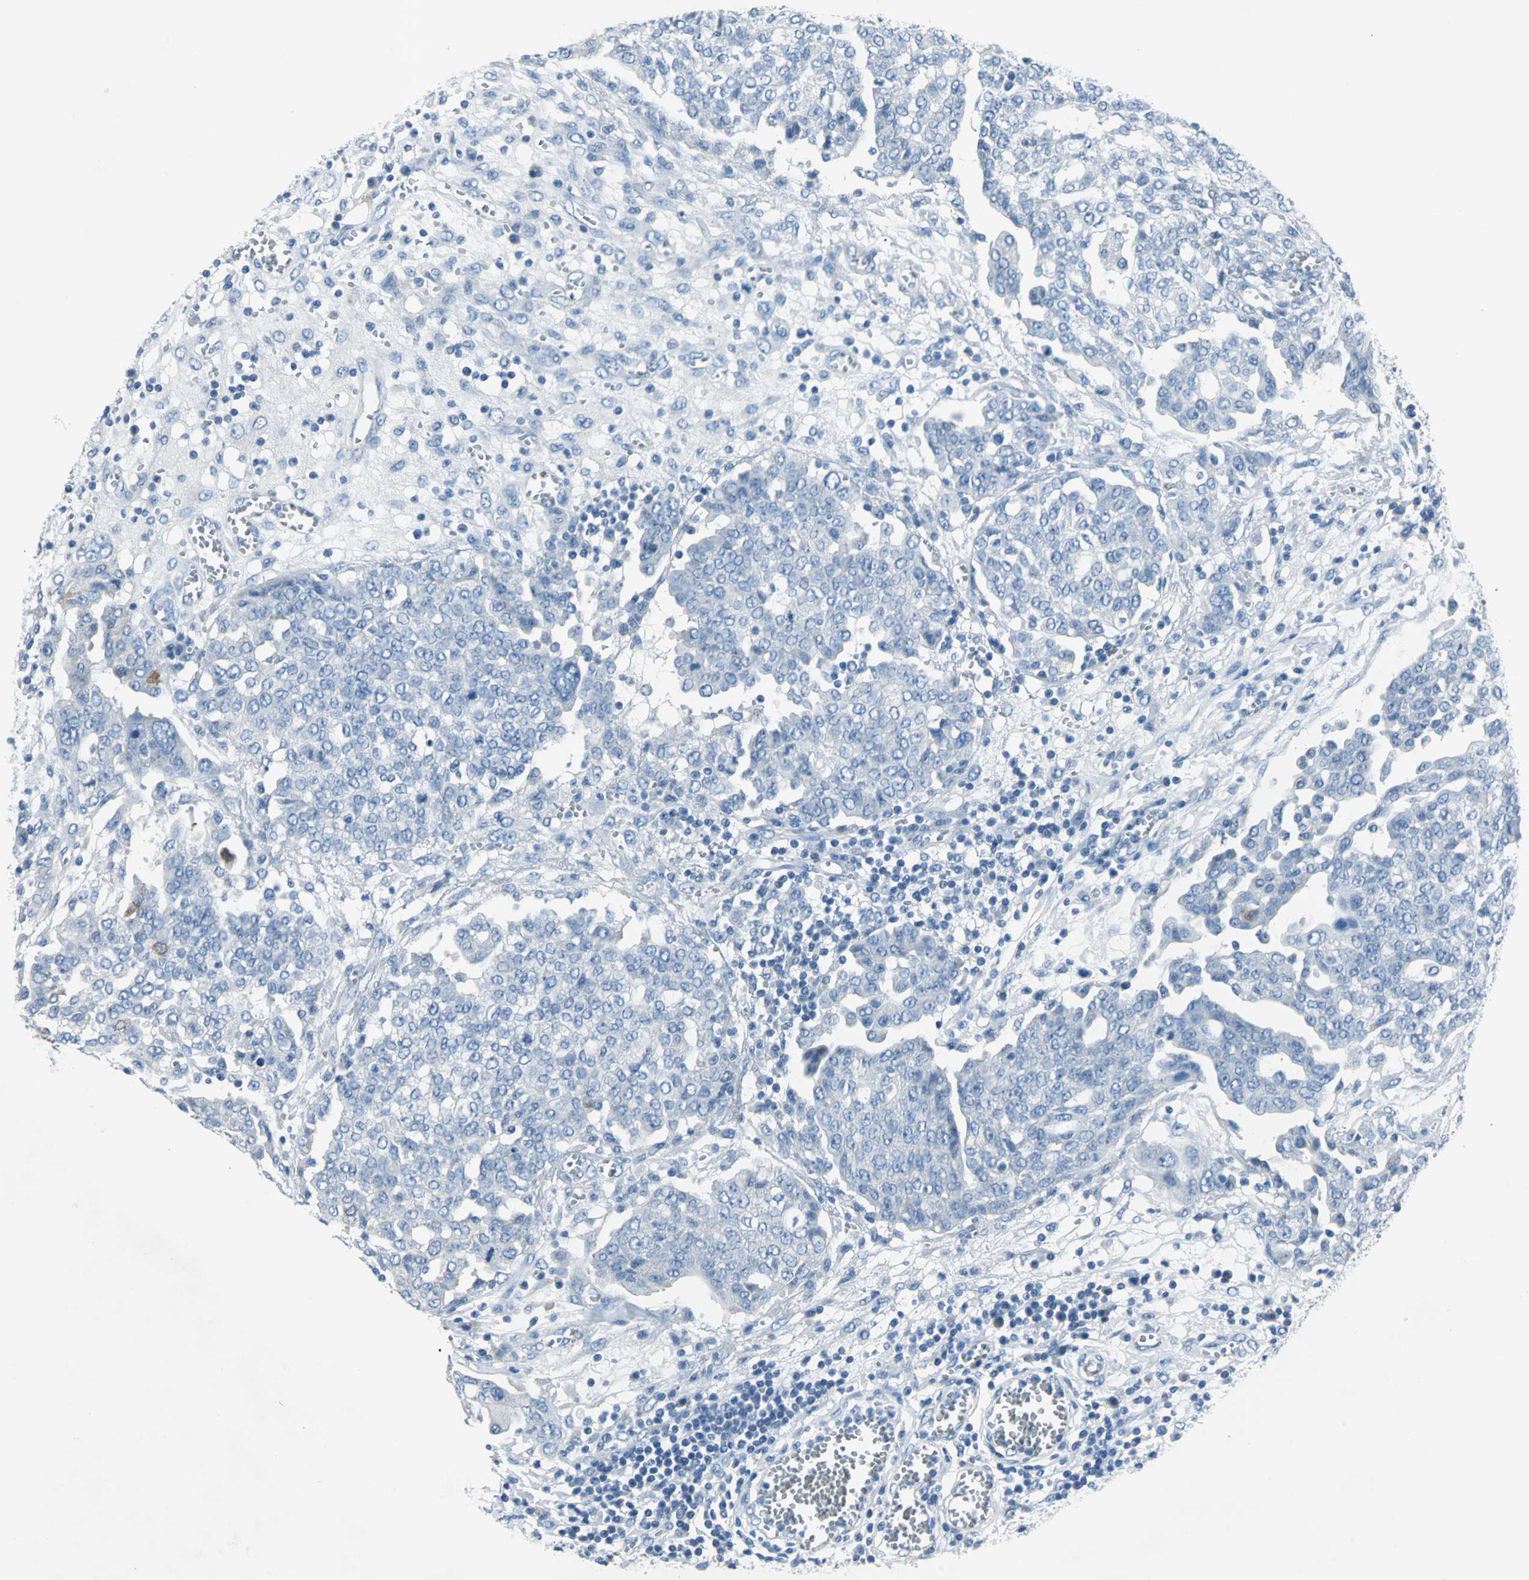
{"staining": {"intensity": "negative", "quantity": "none", "location": "none"}, "tissue": "ovarian cancer", "cell_type": "Tumor cells", "image_type": "cancer", "snomed": [{"axis": "morphology", "description": "Cystadenocarcinoma, serous, NOS"}, {"axis": "topography", "description": "Soft tissue"}, {"axis": "topography", "description": "Ovary"}], "caption": "A high-resolution image shows immunohistochemistry staining of ovarian cancer (serous cystadenocarcinoma), which displays no significant expression in tumor cells.", "gene": "DNAI2", "patient": {"sex": "female", "age": 57}}